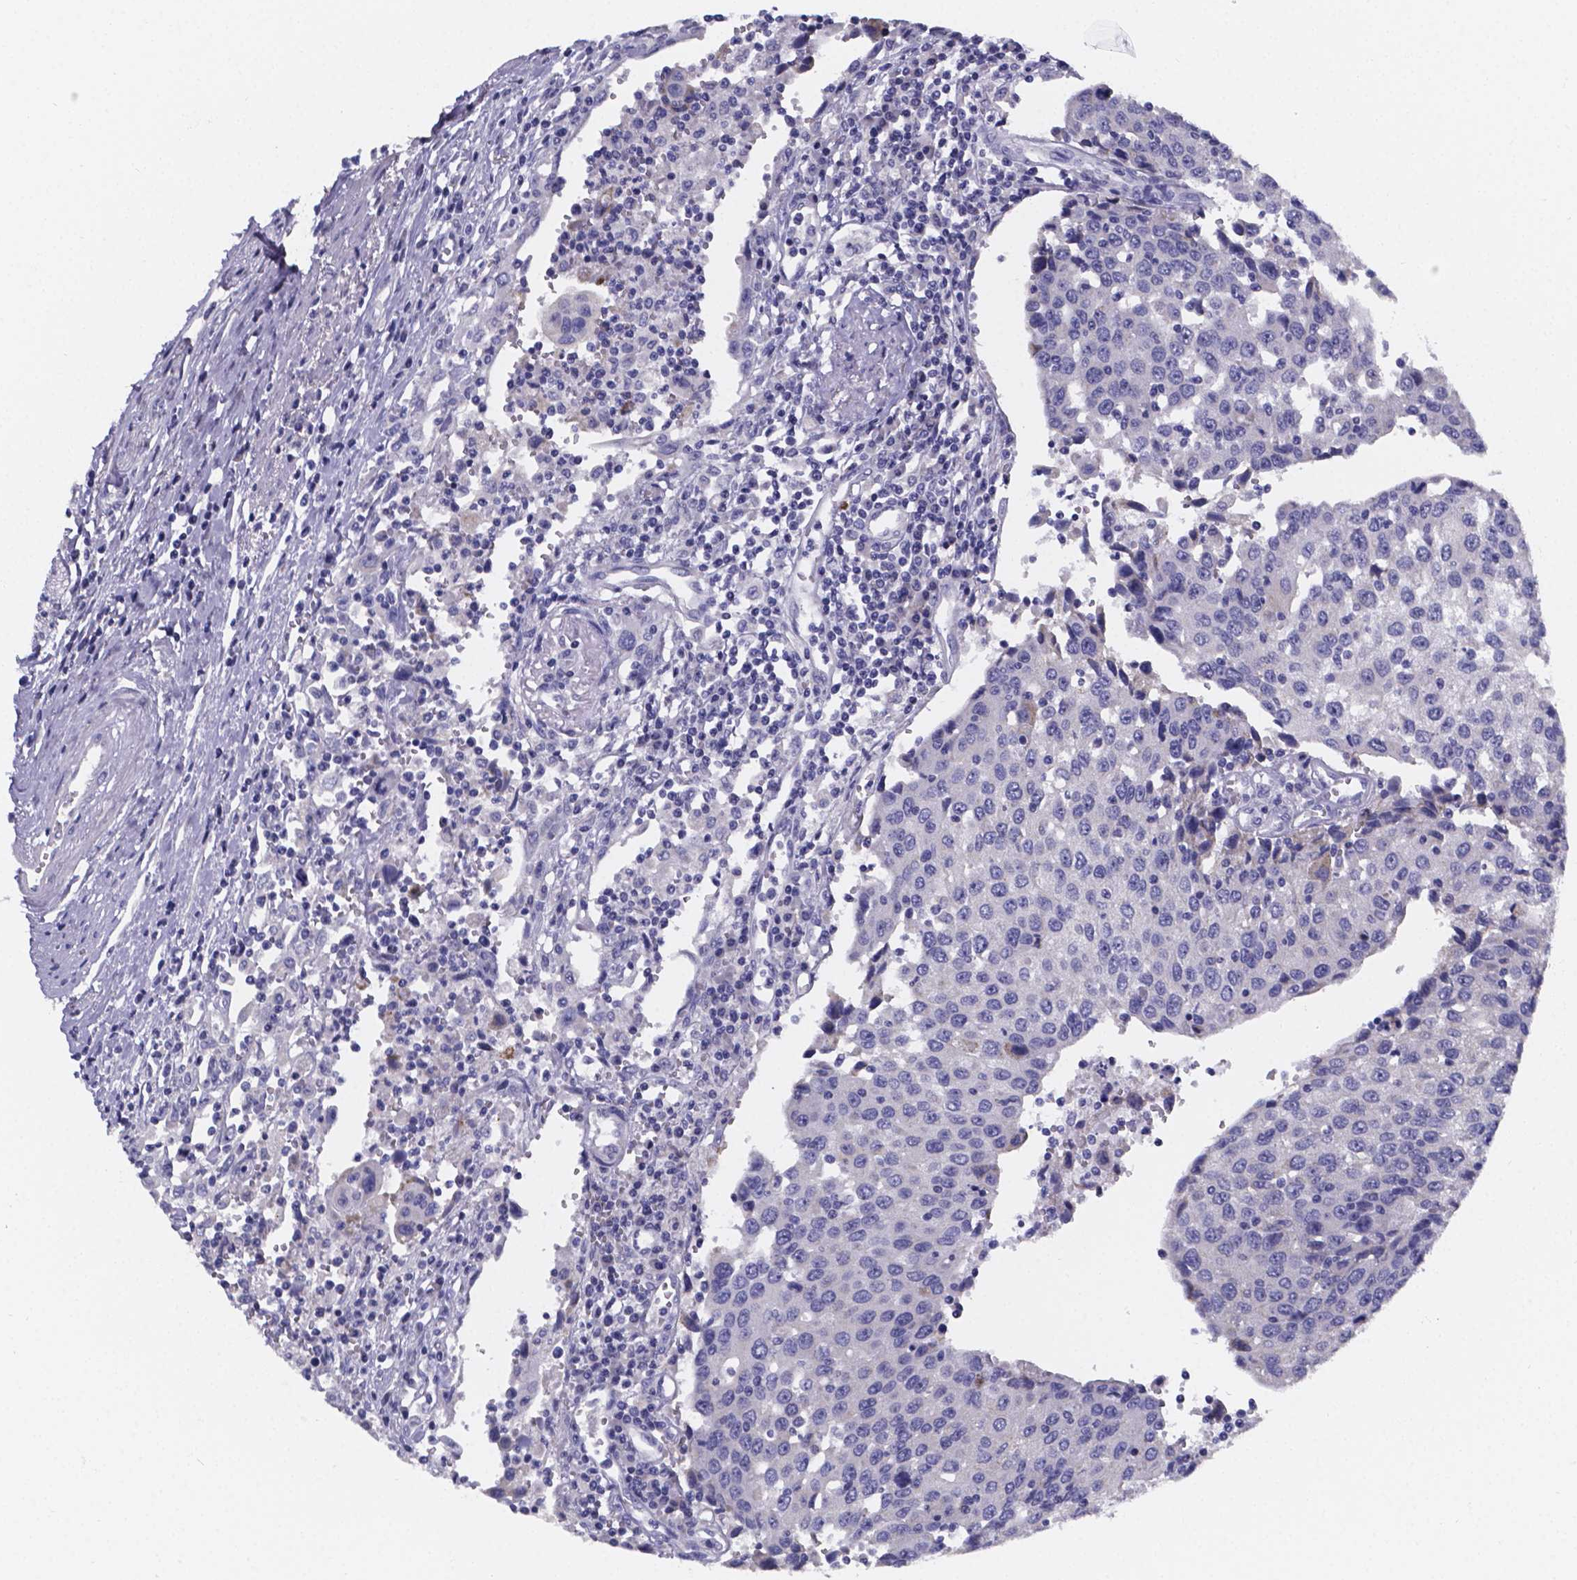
{"staining": {"intensity": "negative", "quantity": "none", "location": "none"}, "tissue": "urothelial cancer", "cell_type": "Tumor cells", "image_type": "cancer", "snomed": [{"axis": "morphology", "description": "Urothelial carcinoma, High grade"}, {"axis": "topography", "description": "Urinary bladder"}], "caption": "DAB (3,3'-diaminobenzidine) immunohistochemical staining of human high-grade urothelial carcinoma reveals no significant positivity in tumor cells.", "gene": "PAH", "patient": {"sex": "female", "age": 85}}